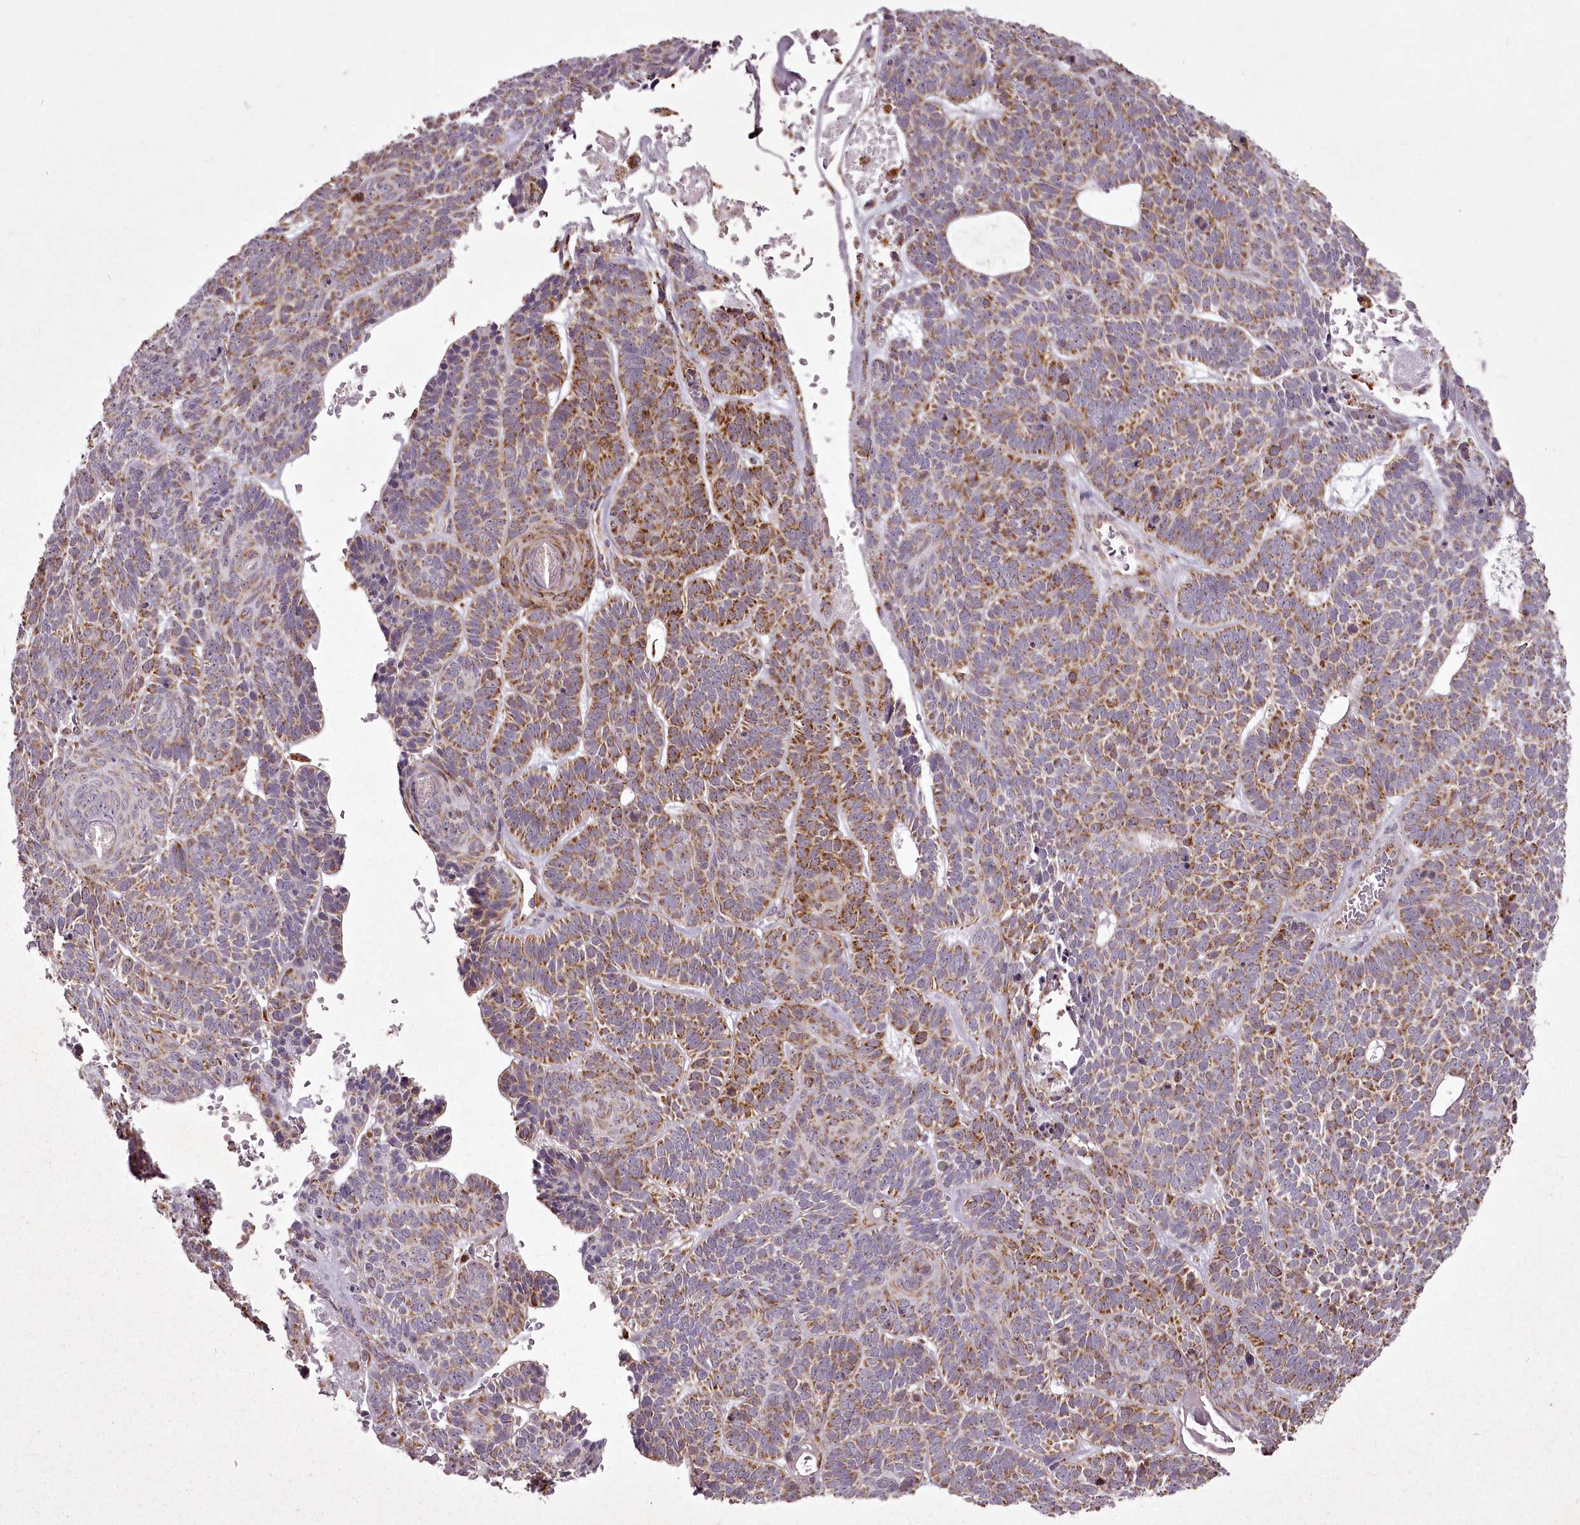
{"staining": {"intensity": "strong", "quantity": ">75%", "location": "cytoplasmic/membranous"}, "tissue": "skin cancer", "cell_type": "Tumor cells", "image_type": "cancer", "snomed": [{"axis": "morphology", "description": "Basal cell carcinoma"}, {"axis": "topography", "description": "Skin"}], "caption": "Protein expression analysis of human skin cancer reveals strong cytoplasmic/membranous staining in about >75% of tumor cells. (IHC, brightfield microscopy, high magnification).", "gene": "CHCHD2", "patient": {"sex": "male", "age": 85}}